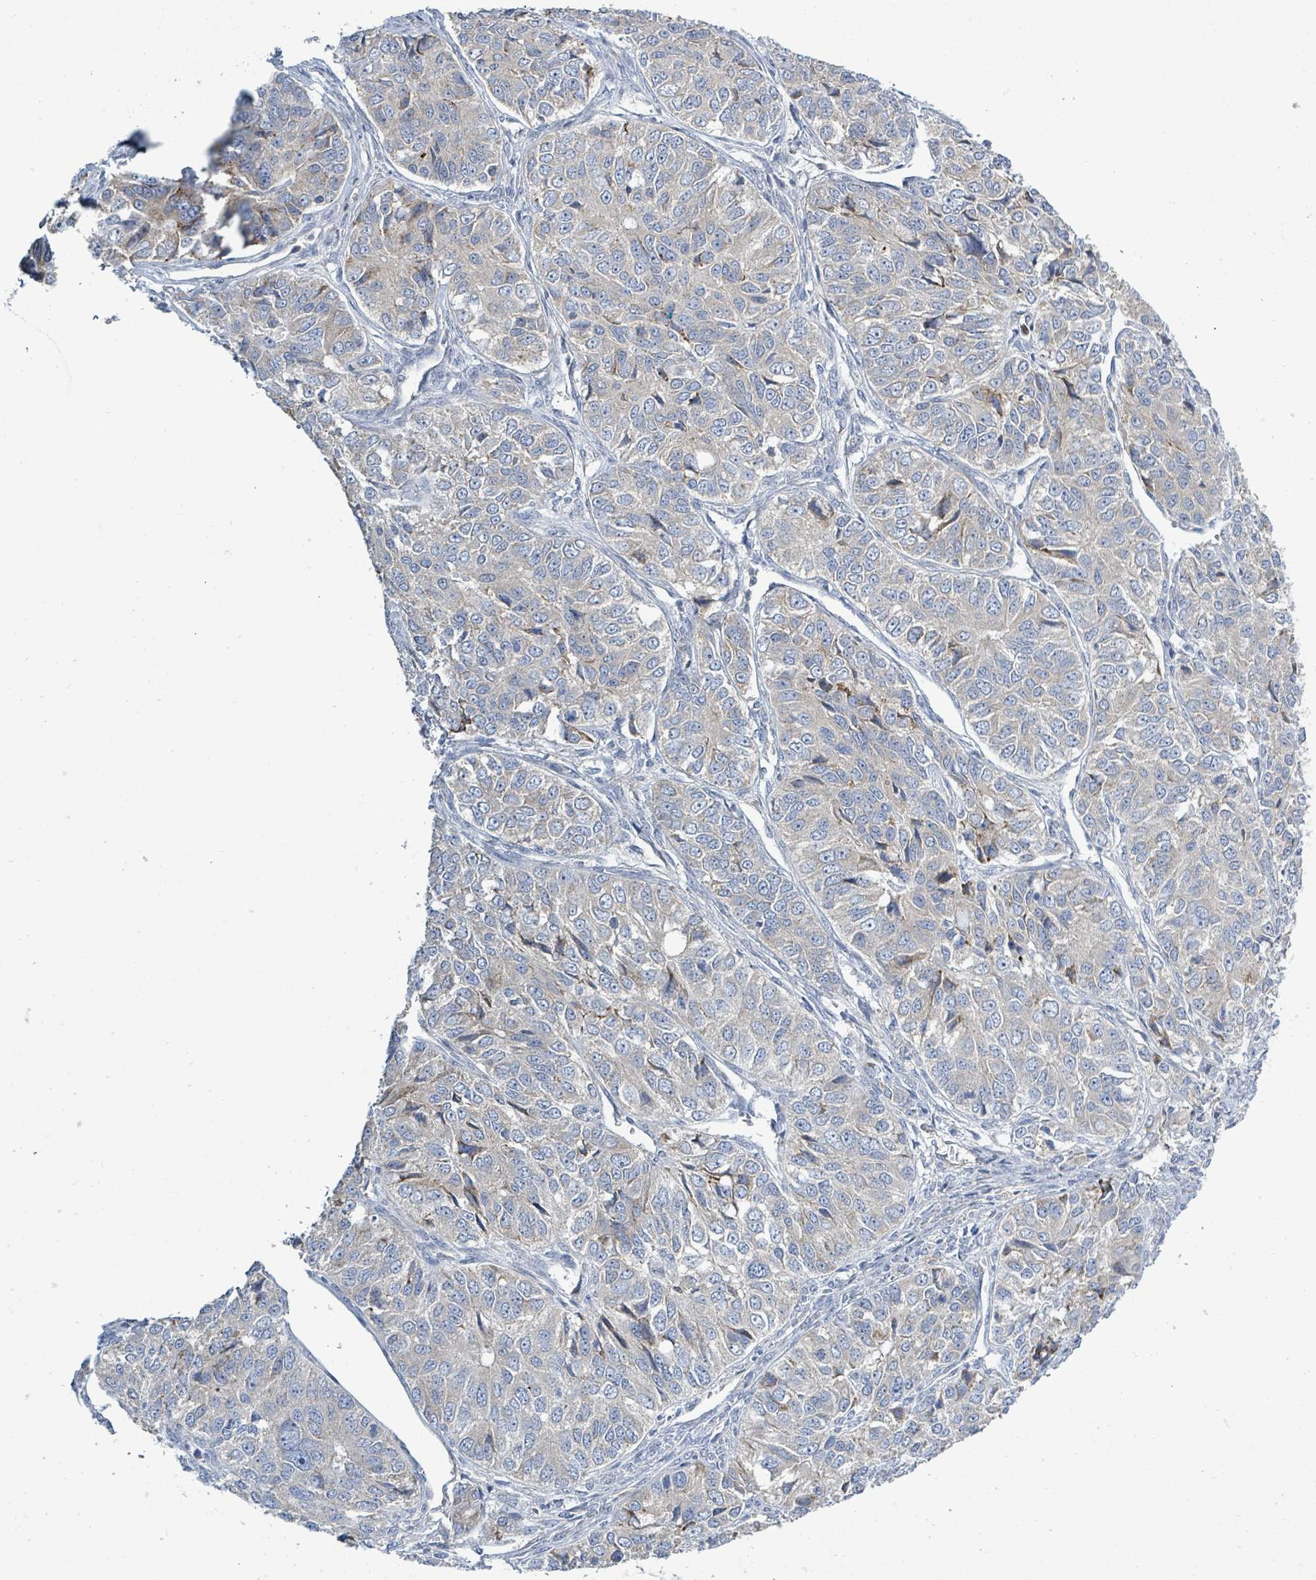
{"staining": {"intensity": "weak", "quantity": "<25%", "location": "cytoplasmic/membranous"}, "tissue": "ovarian cancer", "cell_type": "Tumor cells", "image_type": "cancer", "snomed": [{"axis": "morphology", "description": "Carcinoma, endometroid"}, {"axis": "topography", "description": "Ovary"}], "caption": "Immunohistochemistry (IHC) of ovarian endometroid carcinoma reveals no expression in tumor cells. Nuclei are stained in blue.", "gene": "SIRPB1", "patient": {"sex": "female", "age": 51}}